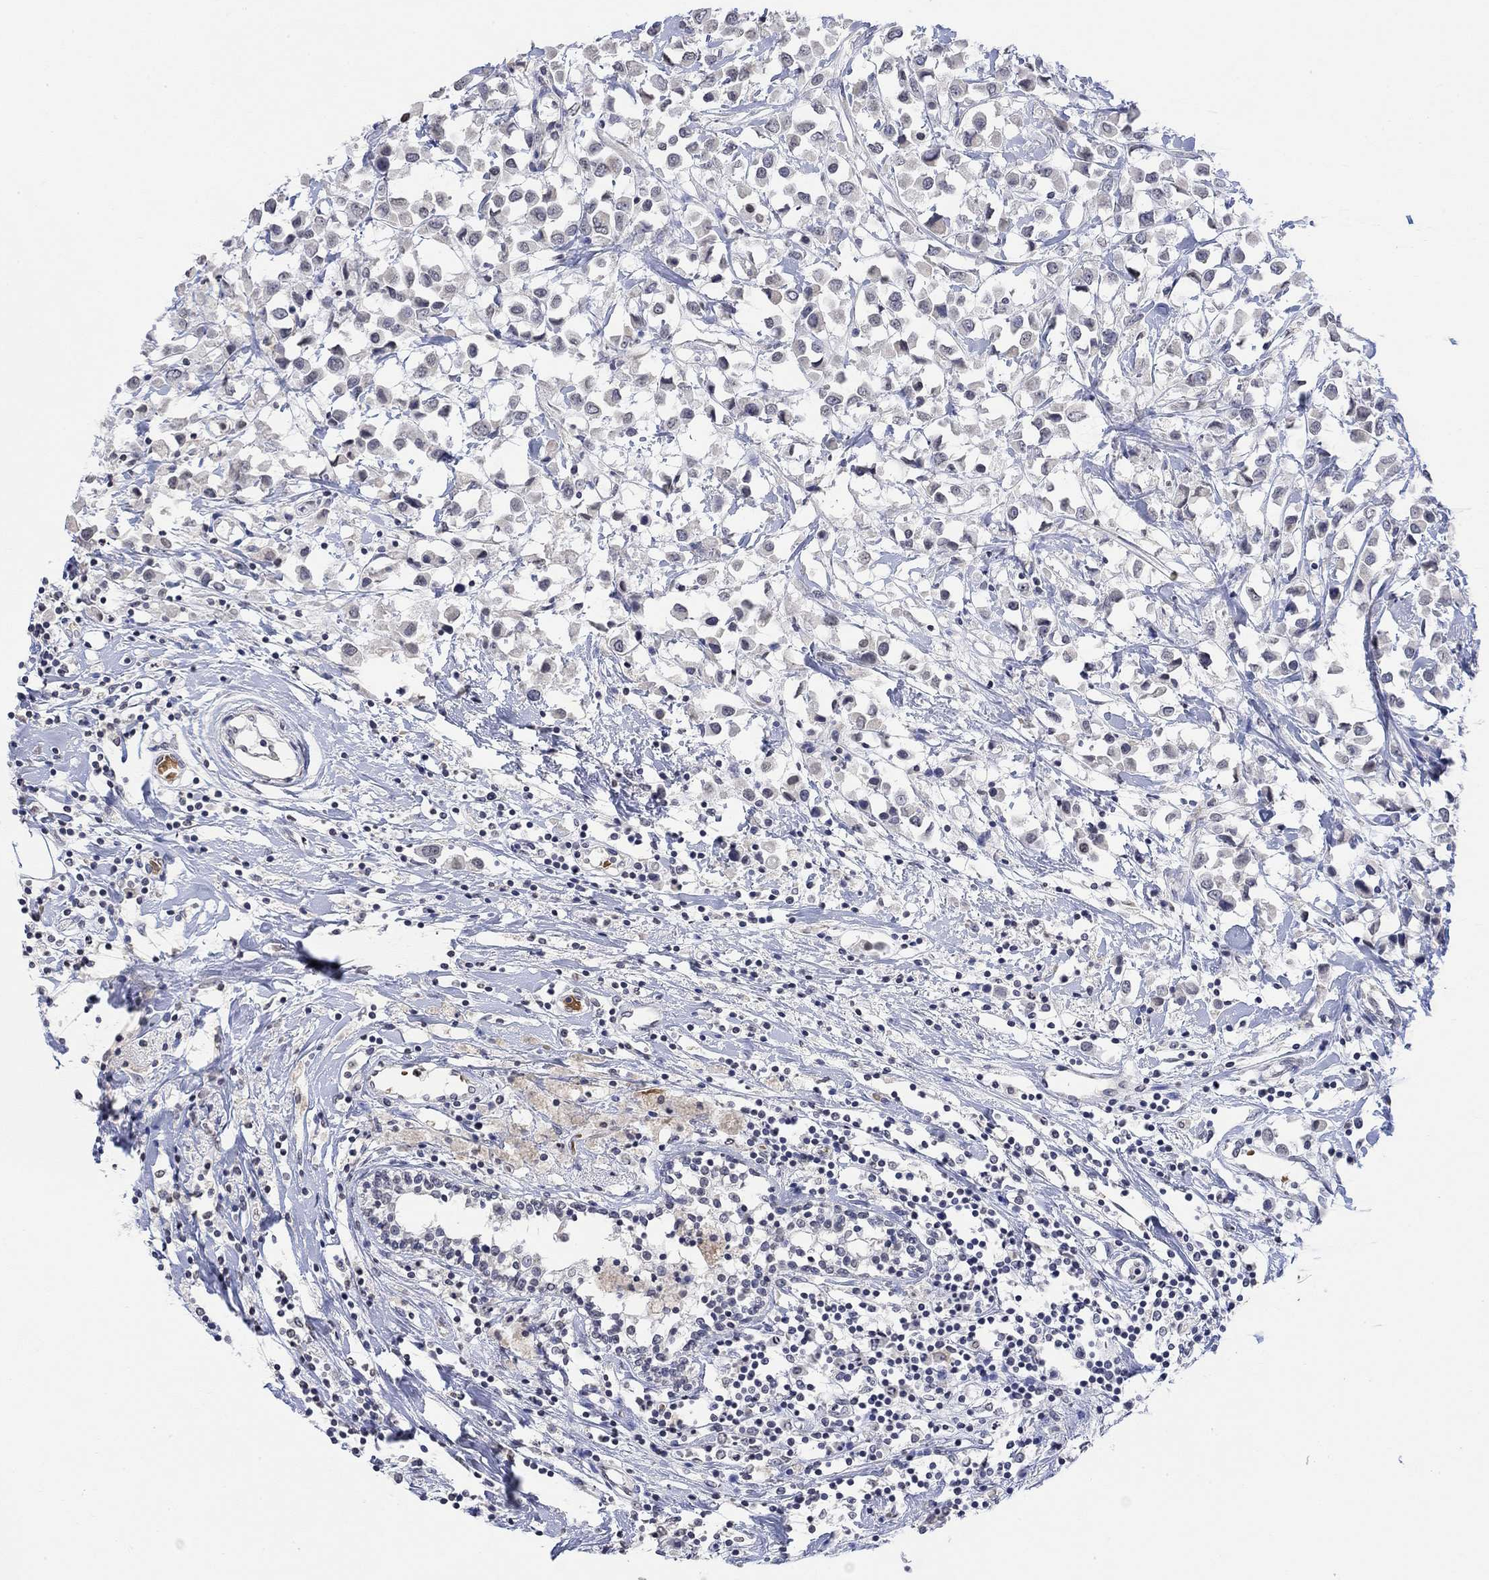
{"staining": {"intensity": "negative", "quantity": "none", "location": "none"}, "tissue": "breast cancer", "cell_type": "Tumor cells", "image_type": "cancer", "snomed": [{"axis": "morphology", "description": "Duct carcinoma"}, {"axis": "topography", "description": "Breast"}], "caption": "Breast cancer was stained to show a protein in brown. There is no significant expression in tumor cells.", "gene": "TMEM255A", "patient": {"sex": "female", "age": 61}}